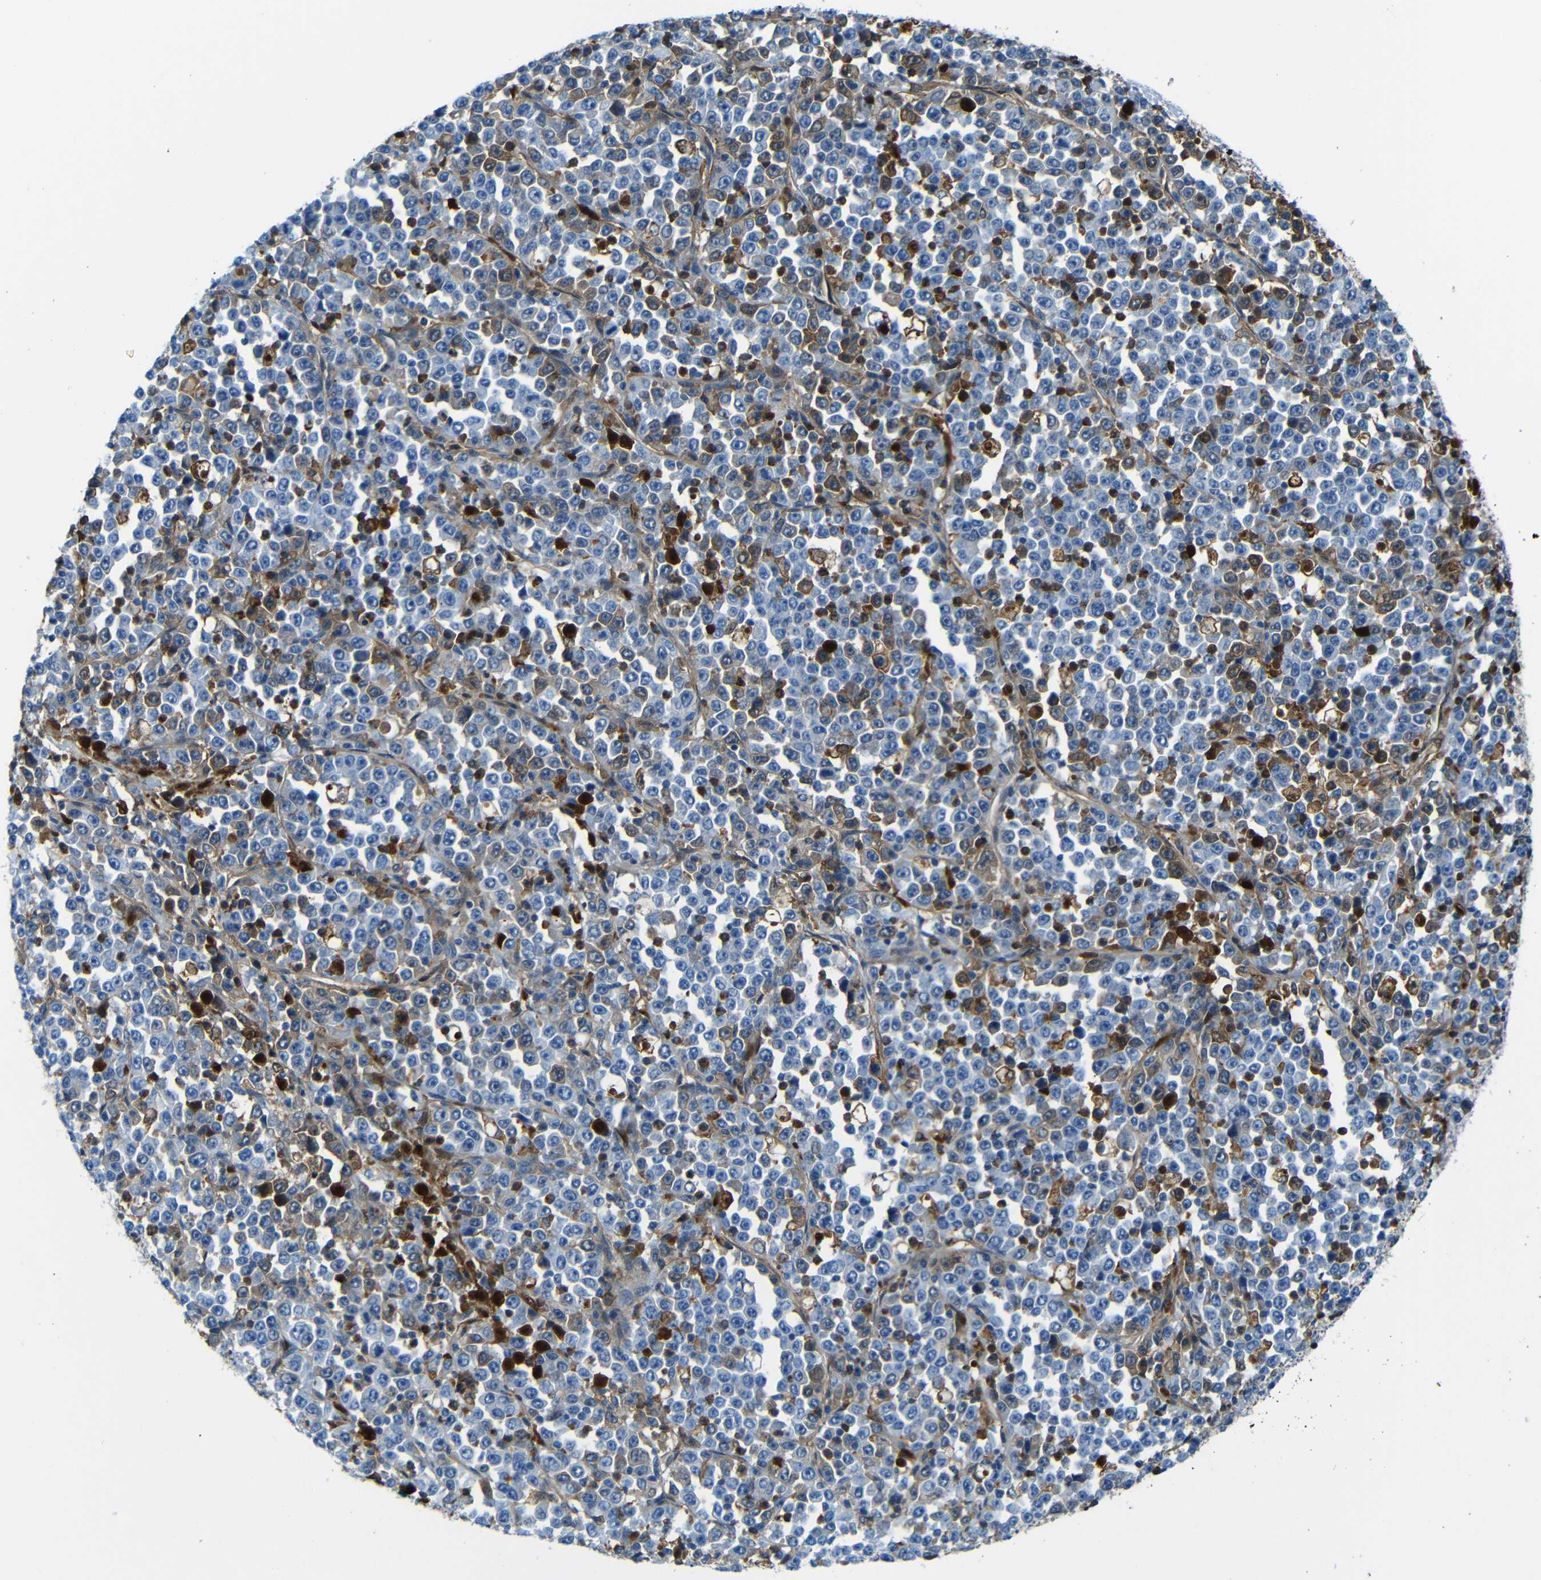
{"staining": {"intensity": "strong", "quantity": "<25%", "location": "cytoplasmic/membranous"}, "tissue": "stomach cancer", "cell_type": "Tumor cells", "image_type": "cancer", "snomed": [{"axis": "morphology", "description": "Normal tissue, NOS"}, {"axis": "morphology", "description": "Adenocarcinoma, NOS"}, {"axis": "topography", "description": "Stomach, upper"}, {"axis": "topography", "description": "Stomach"}], "caption": "This image demonstrates stomach cancer (adenocarcinoma) stained with immunohistochemistry to label a protein in brown. The cytoplasmic/membranous of tumor cells show strong positivity for the protein. Nuclei are counter-stained blue.", "gene": "SERPINA1", "patient": {"sex": "male", "age": 59}}